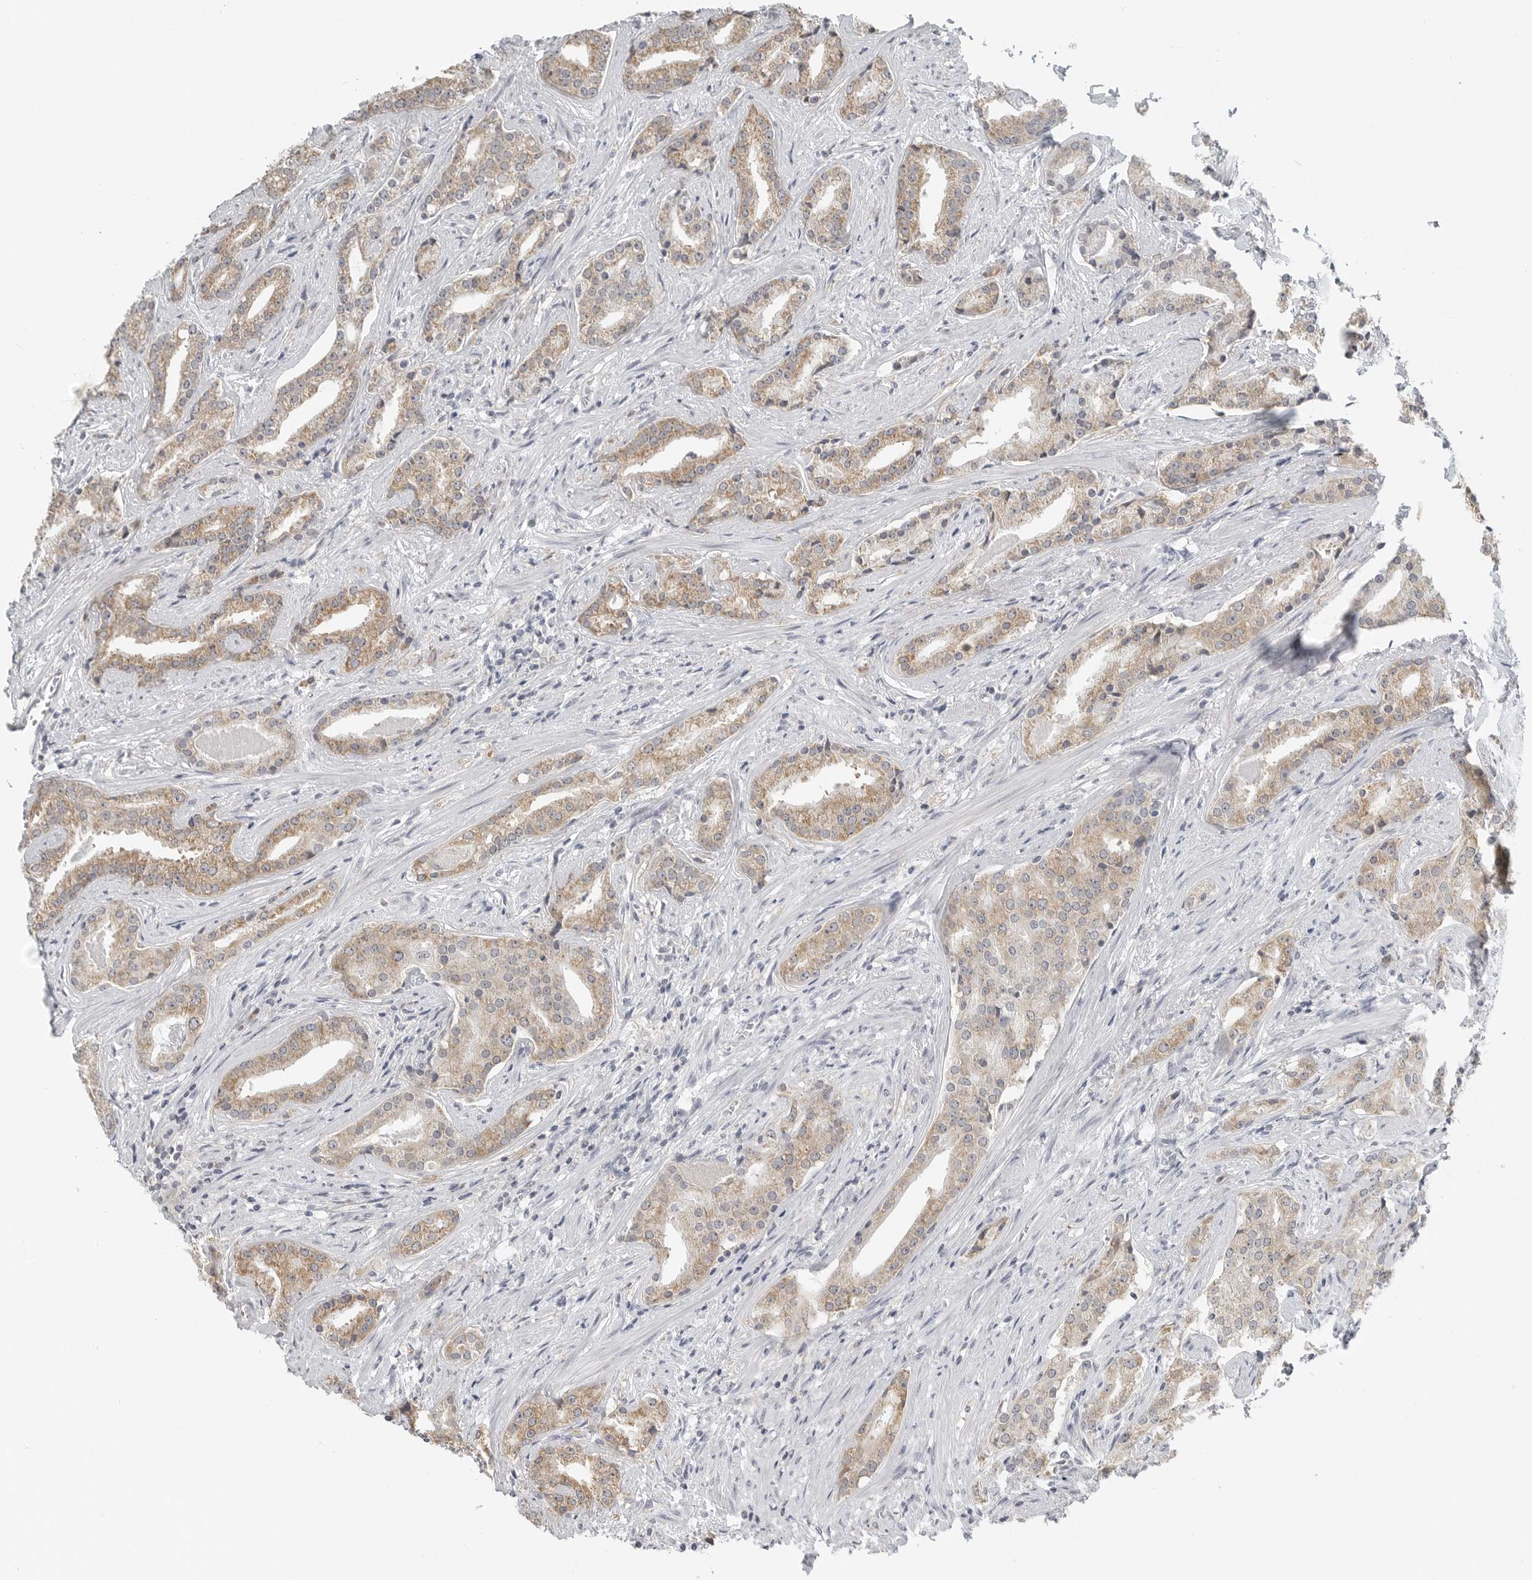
{"staining": {"intensity": "moderate", "quantity": ">75%", "location": "cytoplasmic/membranous"}, "tissue": "prostate cancer", "cell_type": "Tumor cells", "image_type": "cancer", "snomed": [{"axis": "morphology", "description": "Adenocarcinoma, Low grade"}, {"axis": "topography", "description": "Prostate"}], "caption": "Moderate cytoplasmic/membranous expression is appreciated in approximately >75% of tumor cells in low-grade adenocarcinoma (prostate).", "gene": "IL12RB2", "patient": {"sex": "male", "age": 67}}